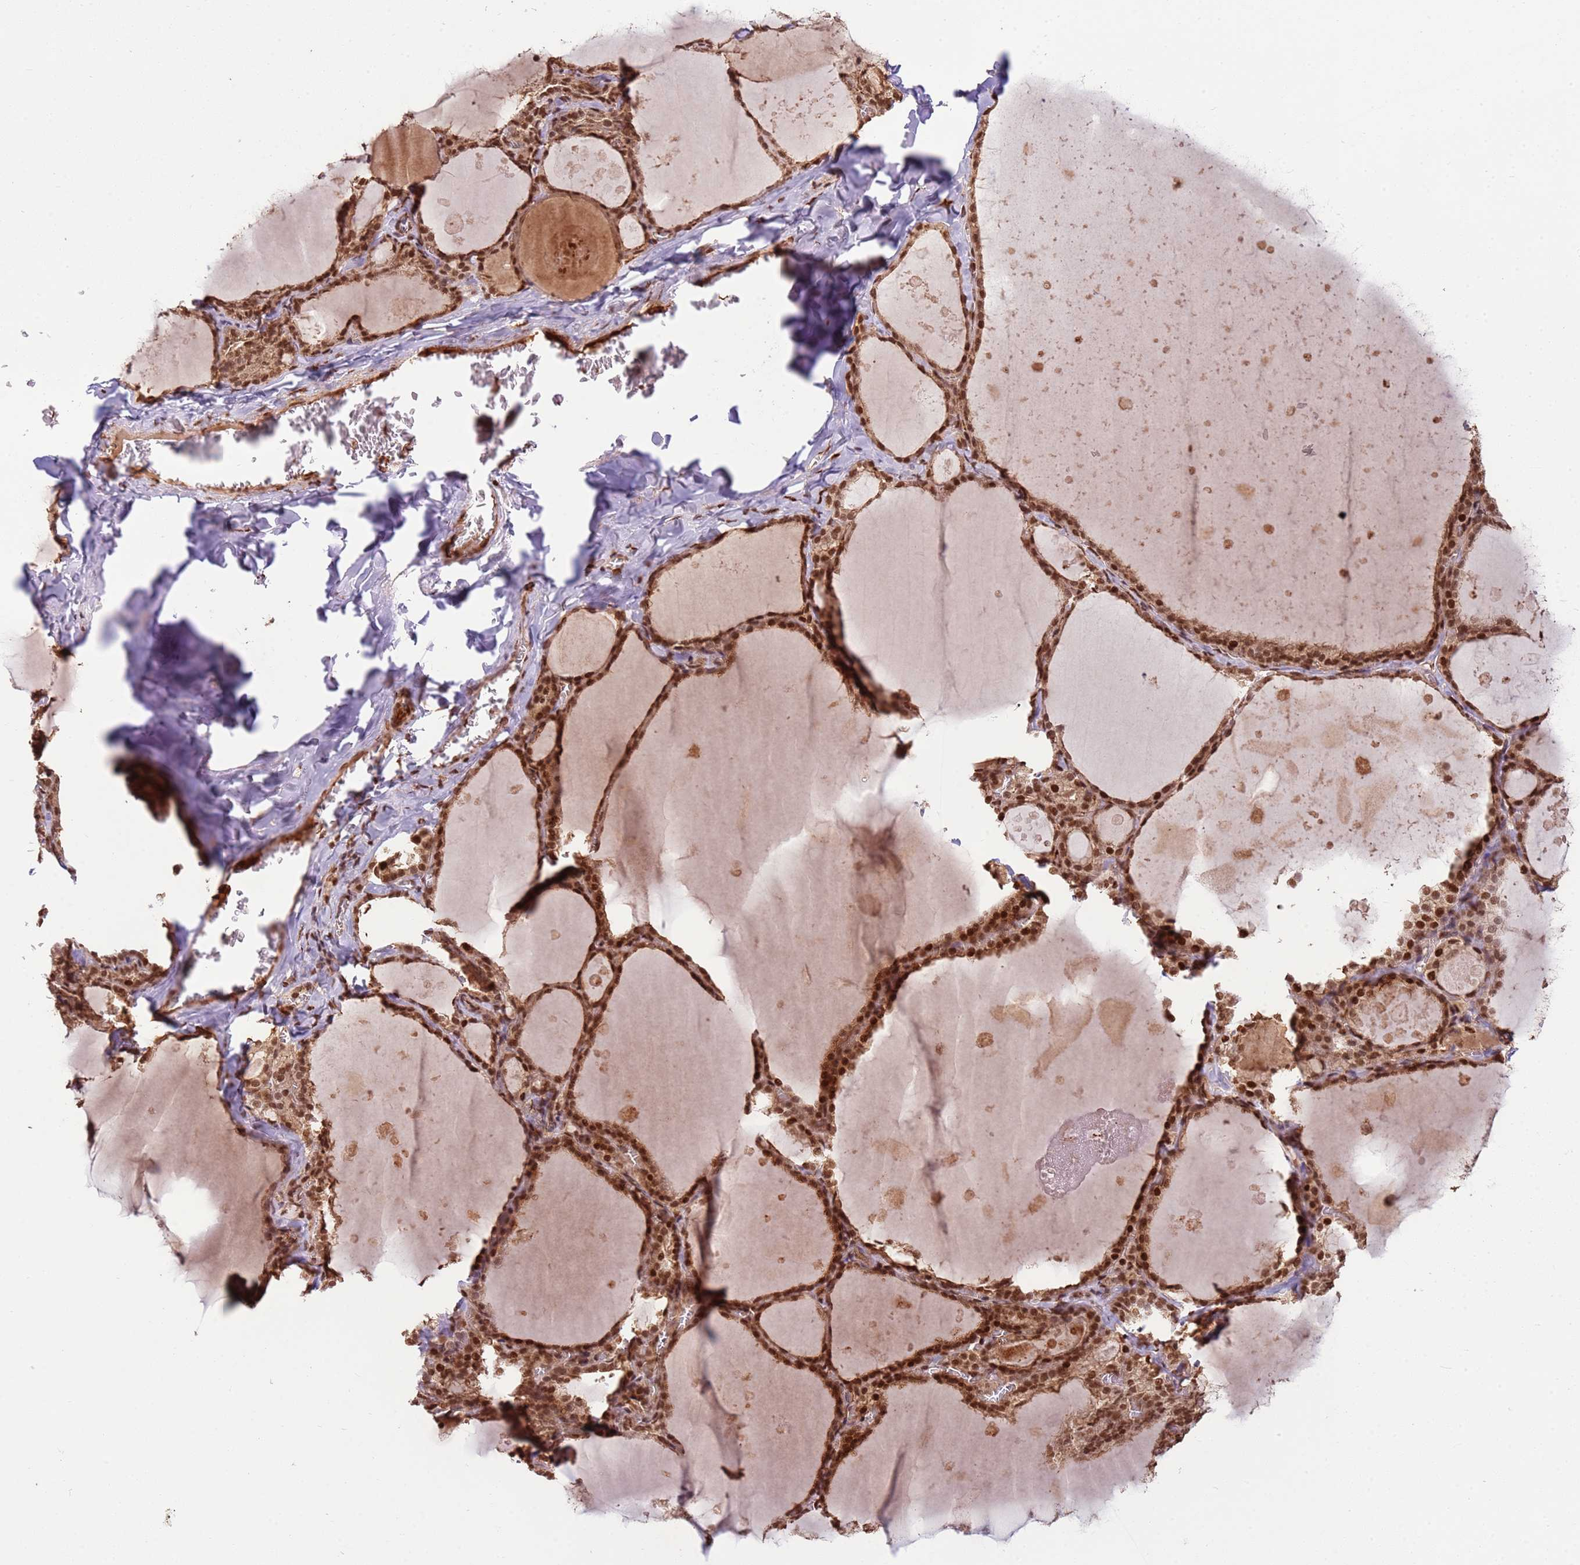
{"staining": {"intensity": "strong", "quantity": ">75%", "location": "cytoplasmic/membranous,nuclear"}, "tissue": "thyroid gland", "cell_type": "Glandular cells", "image_type": "normal", "snomed": [{"axis": "morphology", "description": "Normal tissue, NOS"}, {"axis": "topography", "description": "Thyroid gland"}], "caption": "Immunohistochemistry of benign thyroid gland exhibits high levels of strong cytoplasmic/membranous,nuclear expression in approximately >75% of glandular cells. The staining was performed using DAB, with brown indicating positive protein expression. Nuclei are stained blue with hematoxylin.", "gene": "ZBTB12", "patient": {"sex": "male", "age": 56}}